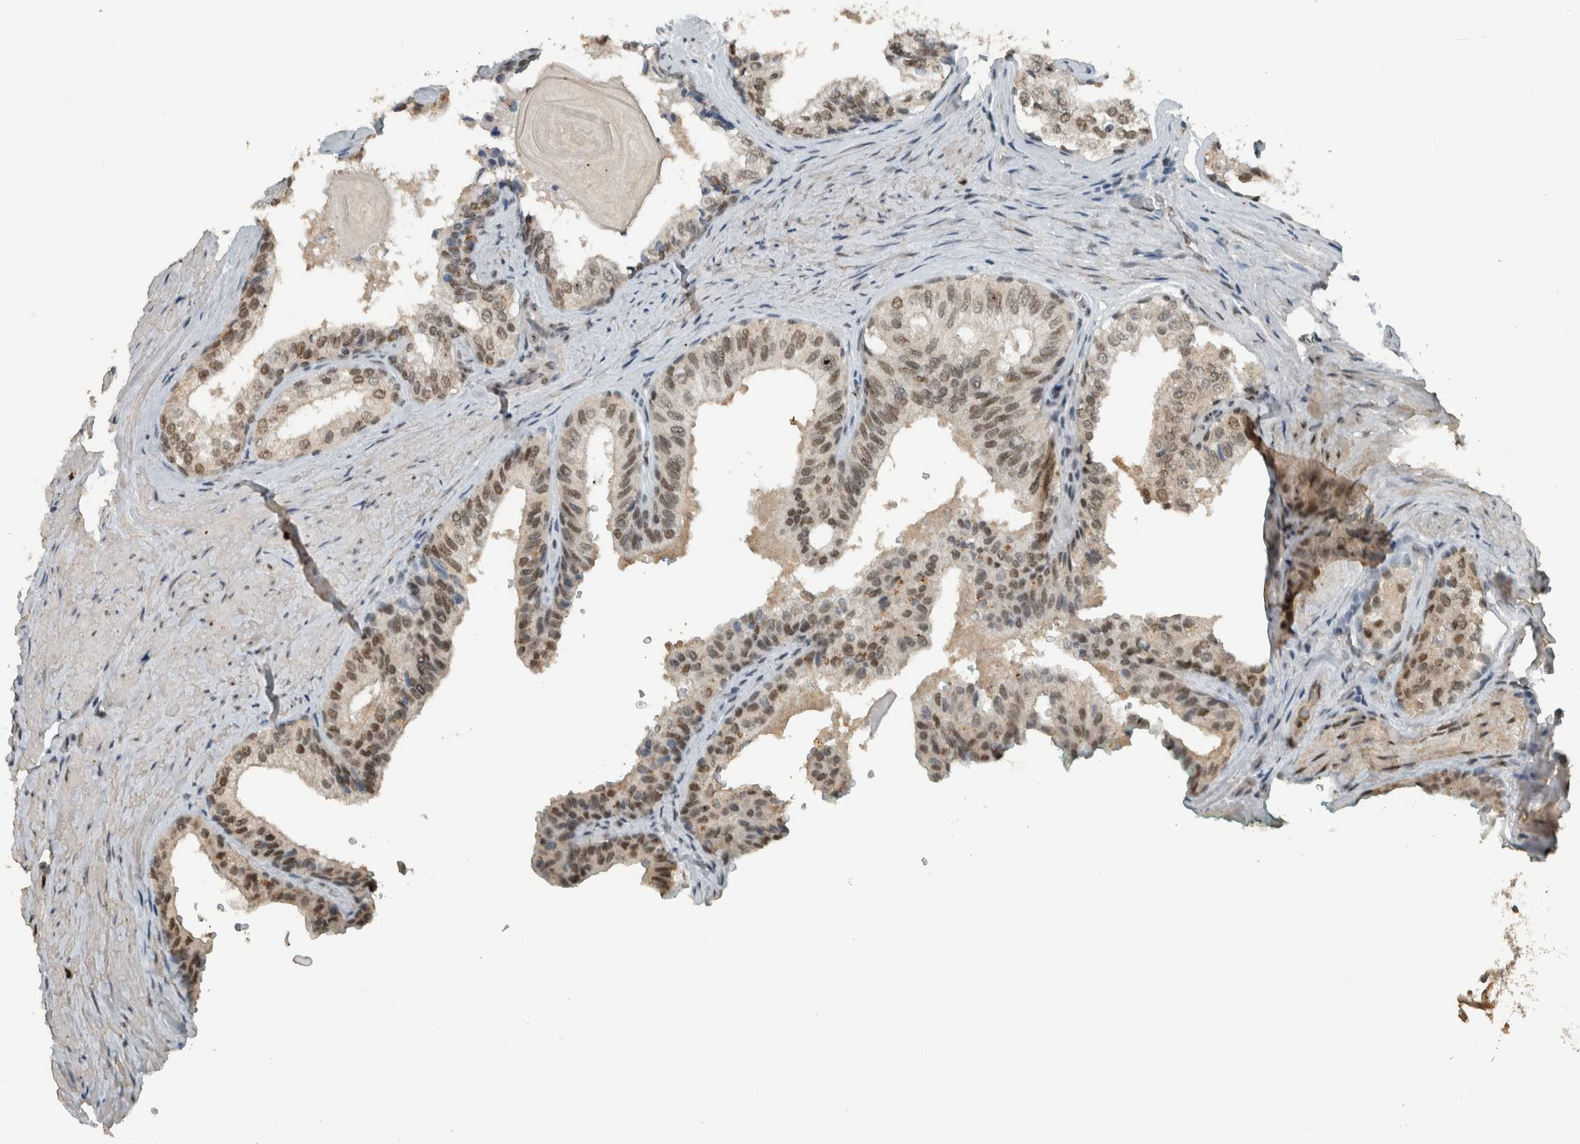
{"staining": {"intensity": "moderate", "quantity": ">75%", "location": "nuclear"}, "tissue": "prostate cancer", "cell_type": "Tumor cells", "image_type": "cancer", "snomed": [{"axis": "morphology", "description": "Adenocarcinoma, Low grade"}, {"axis": "topography", "description": "Prostate"}], "caption": "Low-grade adenocarcinoma (prostate) stained with a brown dye shows moderate nuclear positive expression in approximately >75% of tumor cells.", "gene": "ZNF24", "patient": {"sex": "male", "age": 60}}